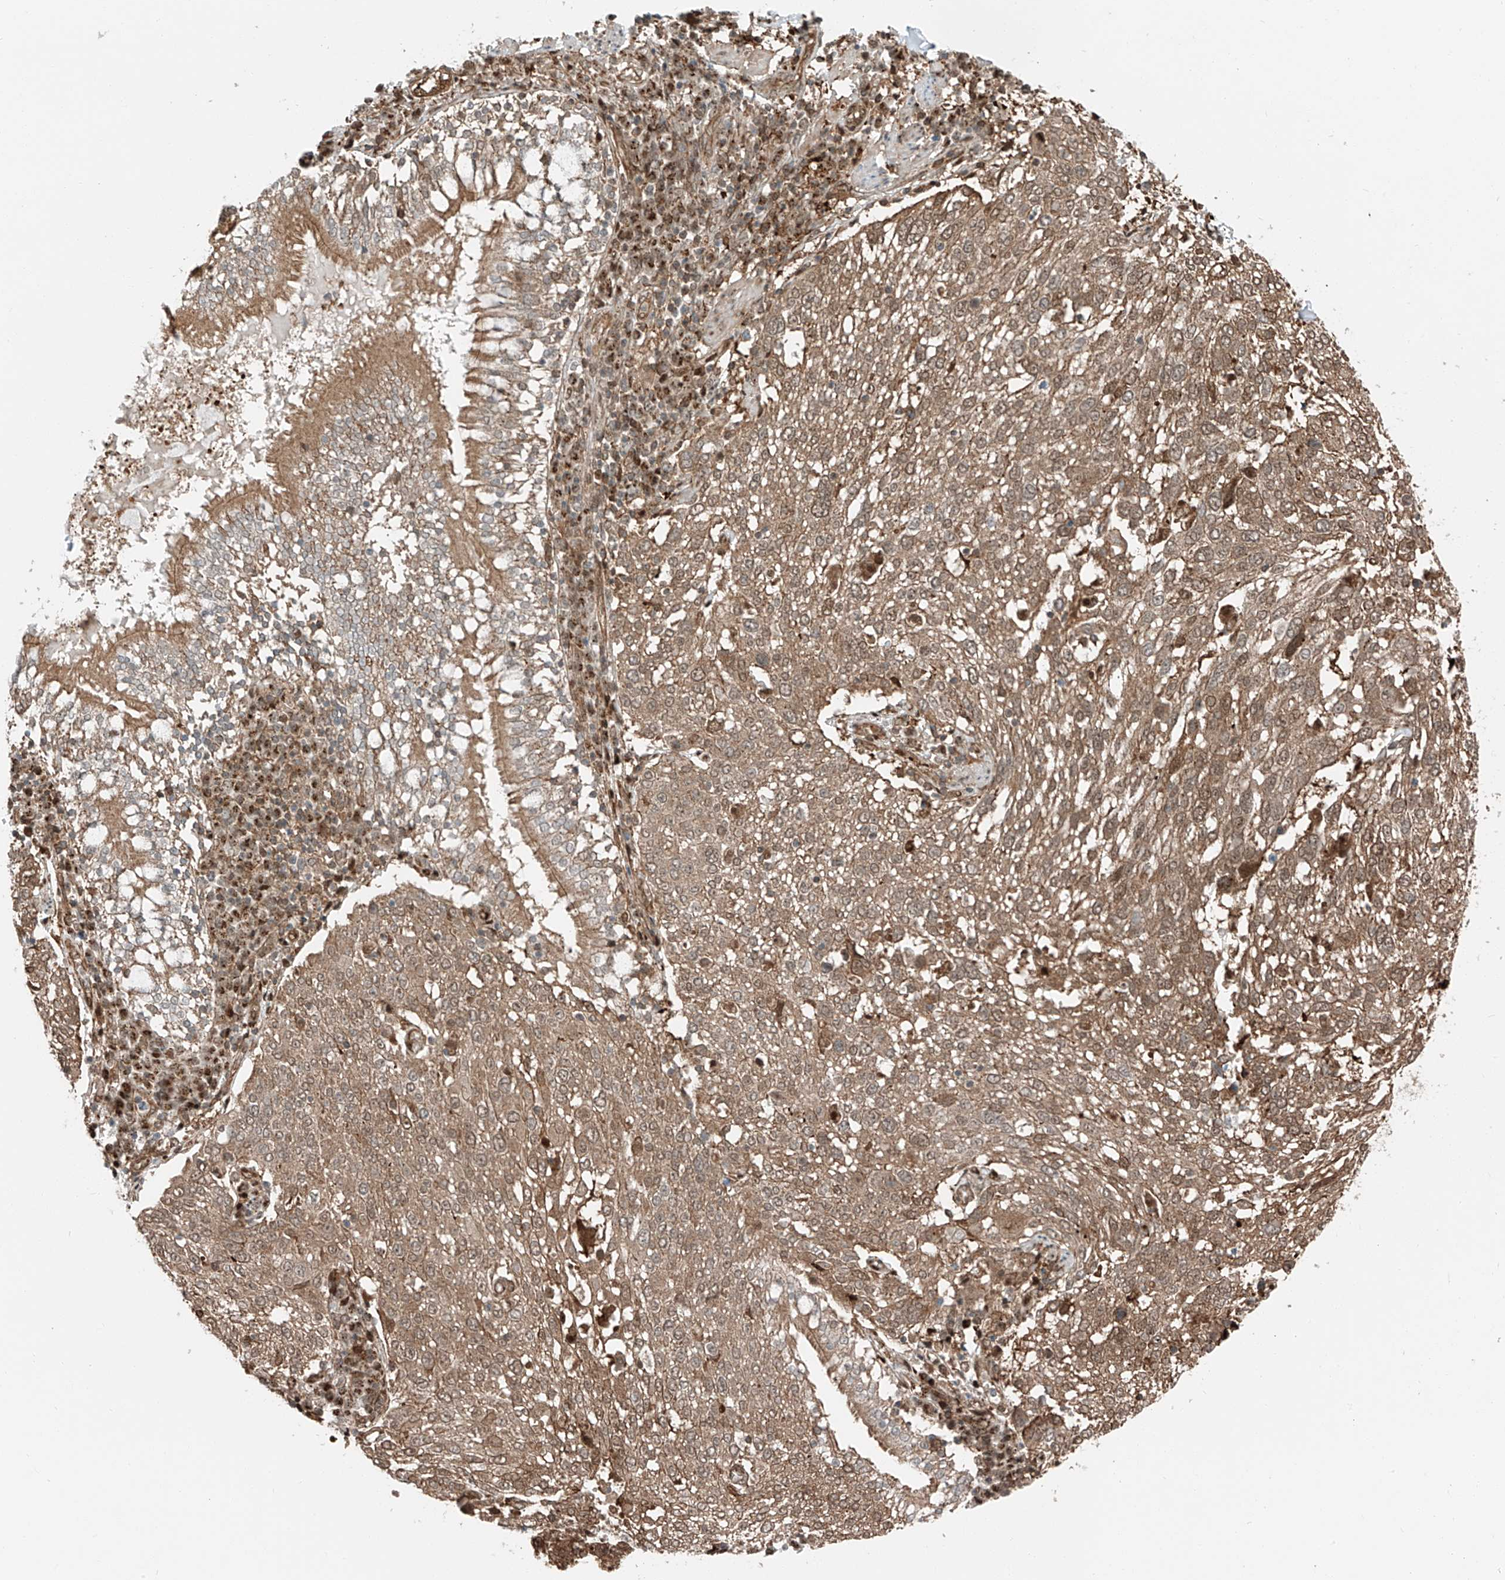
{"staining": {"intensity": "moderate", "quantity": ">75%", "location": "cytoplasmic/membranous,nuclear"}, "tissue": "lung cancer", "cell_type": "Tumor cells", "image_type": "cancer", "snomed": [{"axis": "morphology", "description": "Squamous cell carcinoma, NOS"}, {"axis": "topography", "description": "Lung"}], "caption": "Immunohistochemistry of human lung cancer (squamous cell carcinoma) shows medium levels of moderate cytoplasmic/membranous and nuclear expression in about >75% of tumor cells.", "gene": "USP48", "patient": {"sex": "male", "age": 65}}